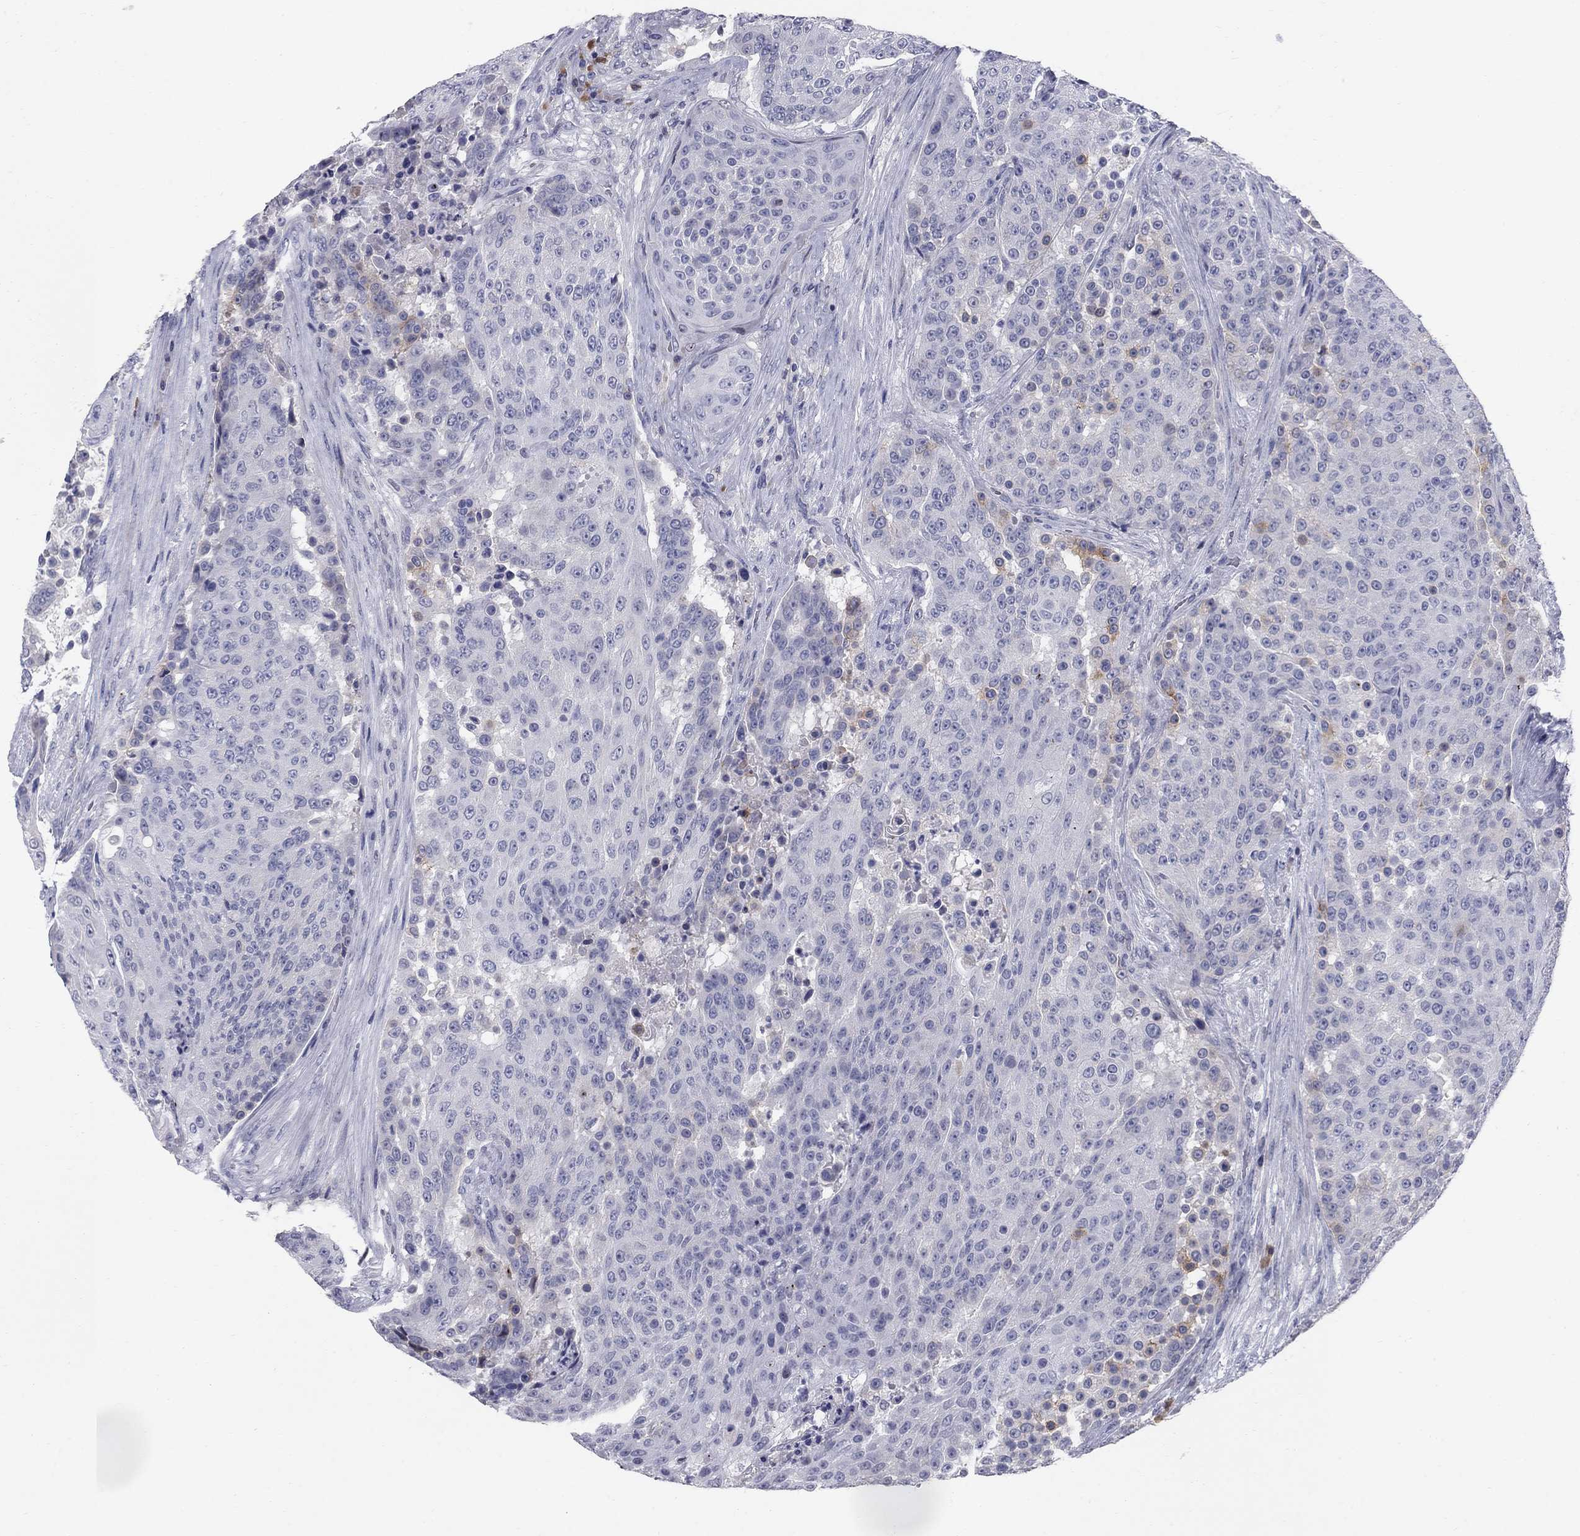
{"staining": {"intensity": "moderate", "quantity": "<25%", "location": "cytoplasmic/membranous"}, "tissue": "urothelial cancer", "cell_type": "Tumor cells", "image_type": "cancer", "snomed": [{"axis": "morphology", "description": "Urothelial carcinoma, High grade"}, {"axis": "topography", "description": "Urinary bladder"}], "caption": "Immunohistochemical staining of urothelial carcinoma (high-grade) displays moderate cytoplasmic/membranous protein positivity in about <25% of tumor cells. The protein of interest is stained brown, and the nuclei are stained in blue (DAB IHC with brightfield microscopy, high magnification).", "gene": "NTRK2", "patient": {"sex": "female", "age": 63}}